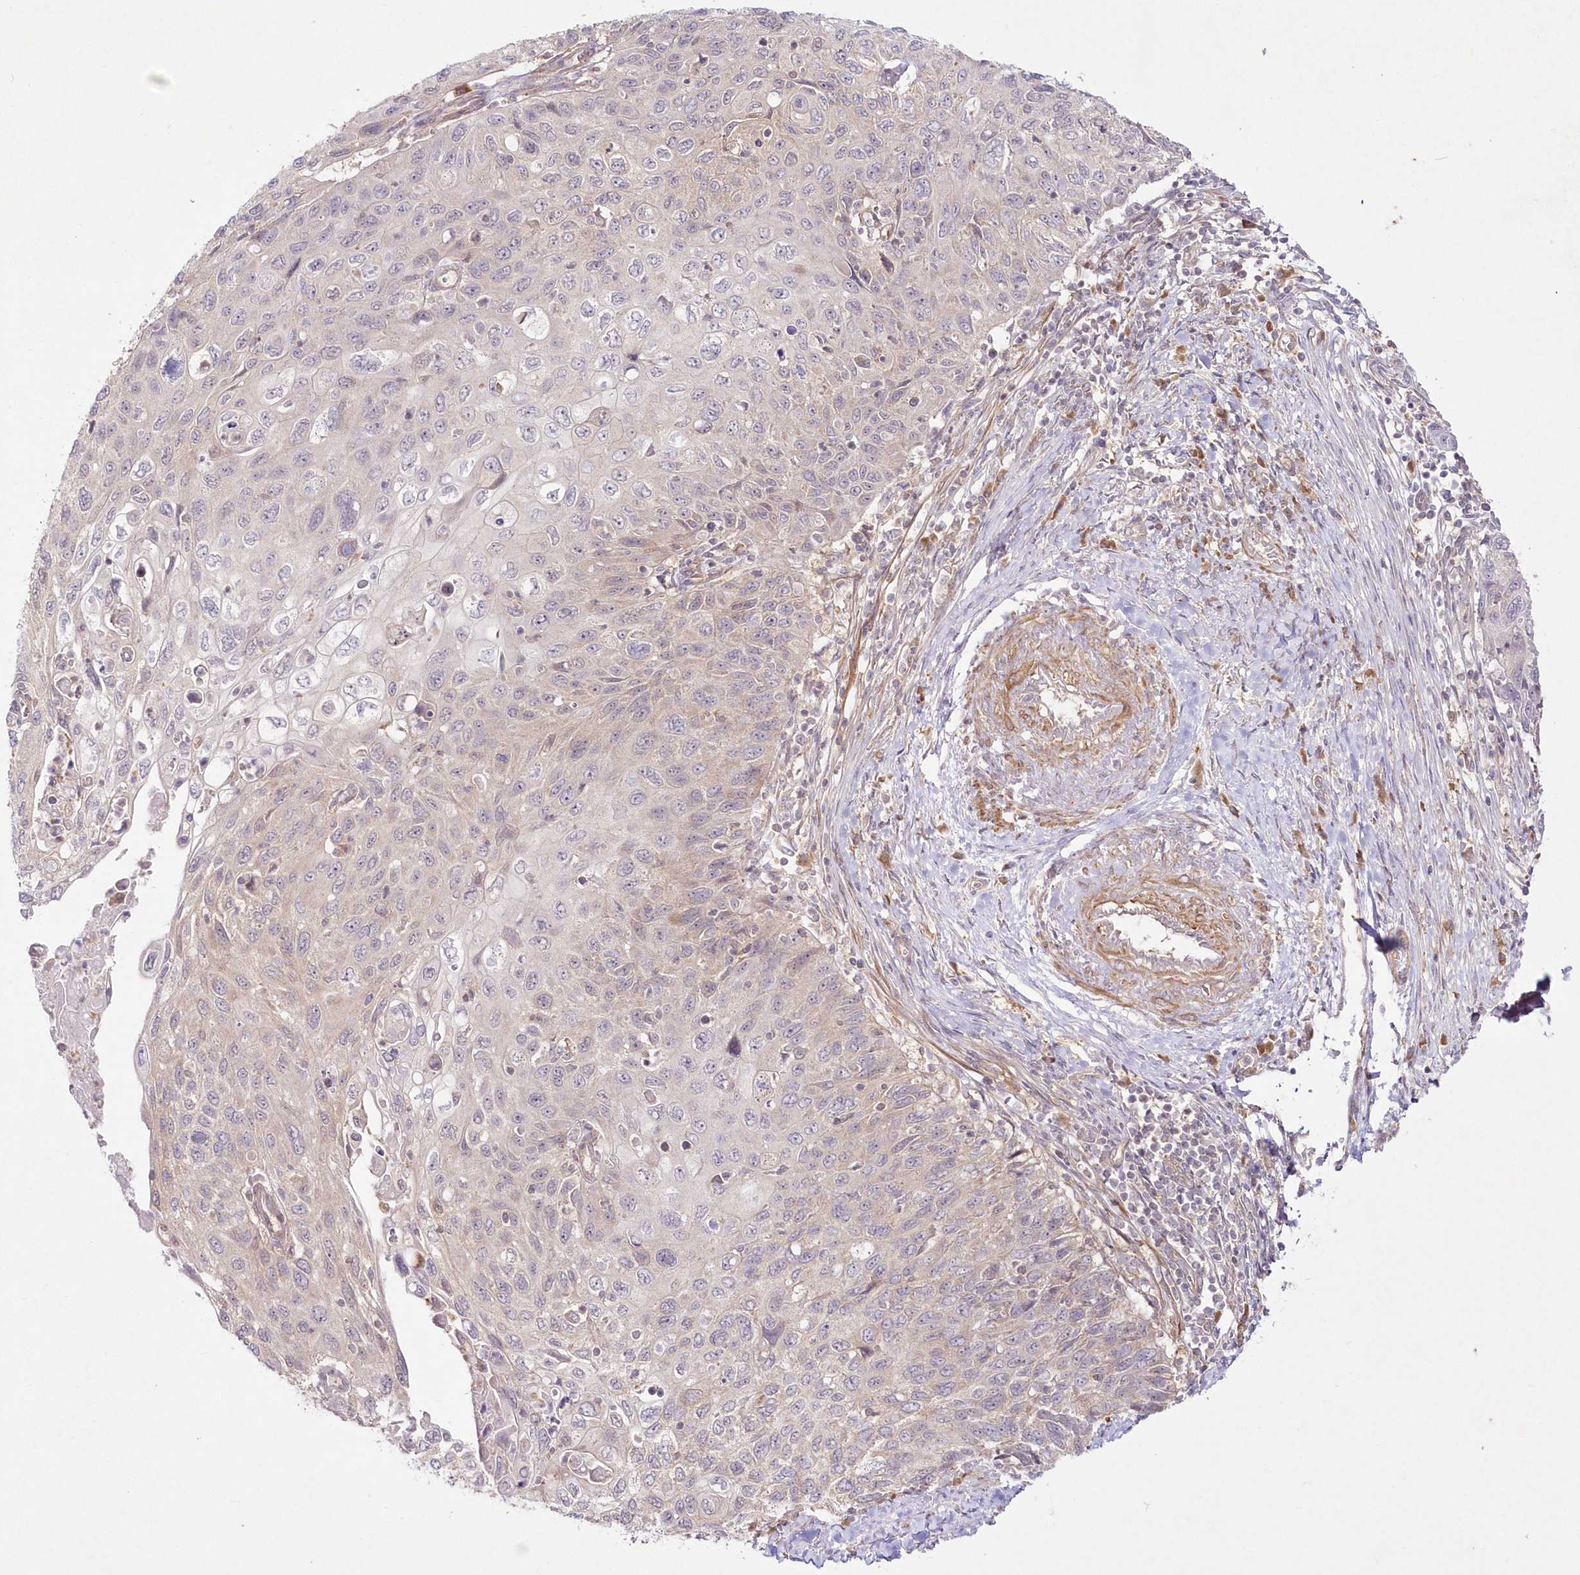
{"staining": {"intensity": "weak", "quantity": "<25%", "location": "cytoplasmic/membranous"}, "tissue": "cervical cancer", "cell_type": "Tumor cells", "image_type": "cancer", "snomed": [{"axis": "morphology", "description": "Squamous cell carcinoma, NOS"}, {"axis": "topography", "description": "Cervix"}], "caption": "A high-resolution micrograph shows immunohistochemistry staining of cervical cancer (squamous cell carcinoma), which reveals no significant expression in tumor cells. The staining is performed using DAB brown chromogen with nuclei counter-stained in using hematoxylin.", "gene": "IPMK", "patient": {"sex": "female", "age": 70}}